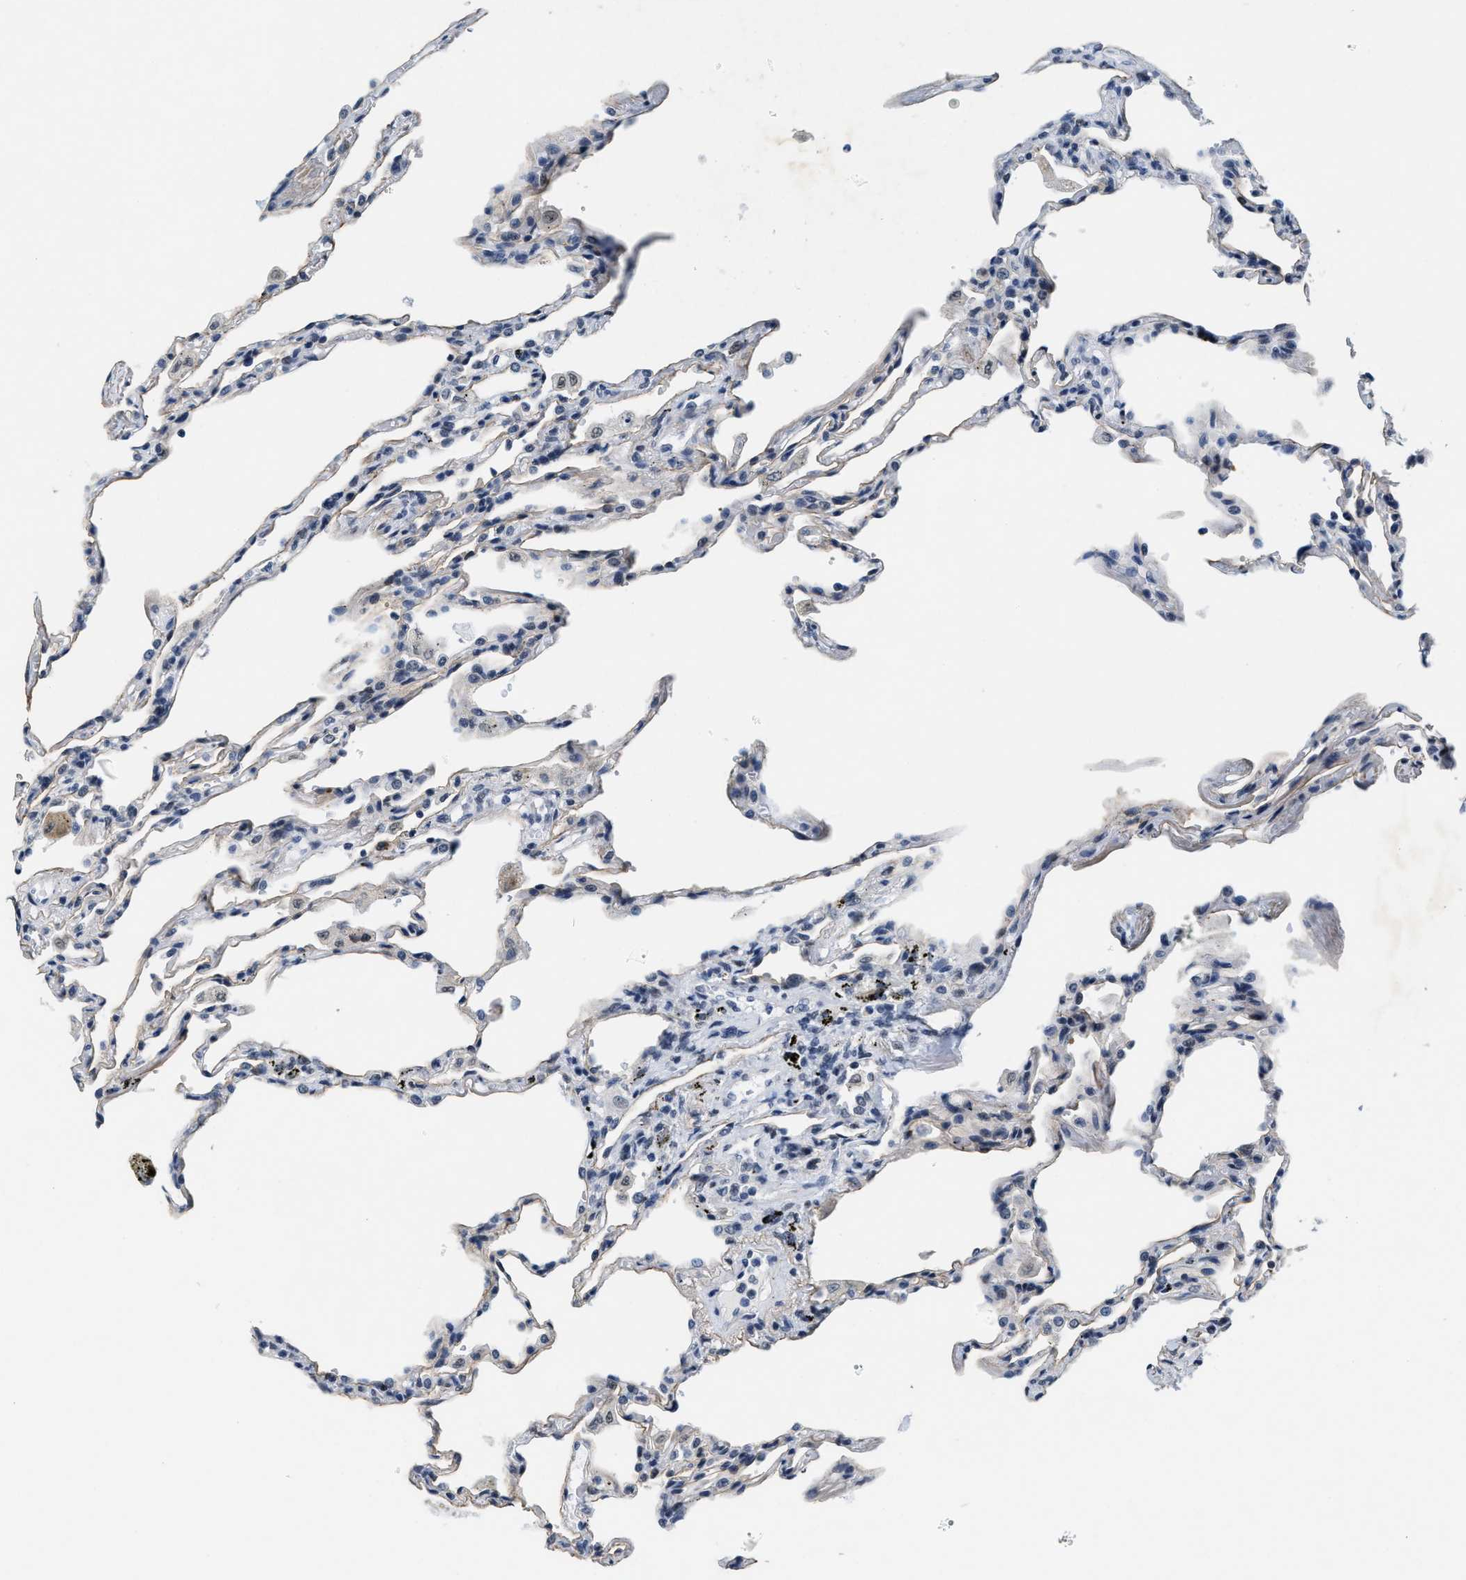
{"staining": {"intensity": "negative", "quantity": "none", "location": "none"}, "tissue": "lung", "cell_type": "Alveolar cells", "image_type": "normal", "snomed": [{"axis": "morphology", "description": "Normal tissue, NOS"}, {"axis": "topography", "description": "Lung"}], "caption": "A photomicrograph of human lung is negative for staining in alveolar cells. (Brightfield microscopy of DAB immunohistochemistry at high magnification).", "gene": "SETD1B", "patient": {"sex": "male", "age": 59}}